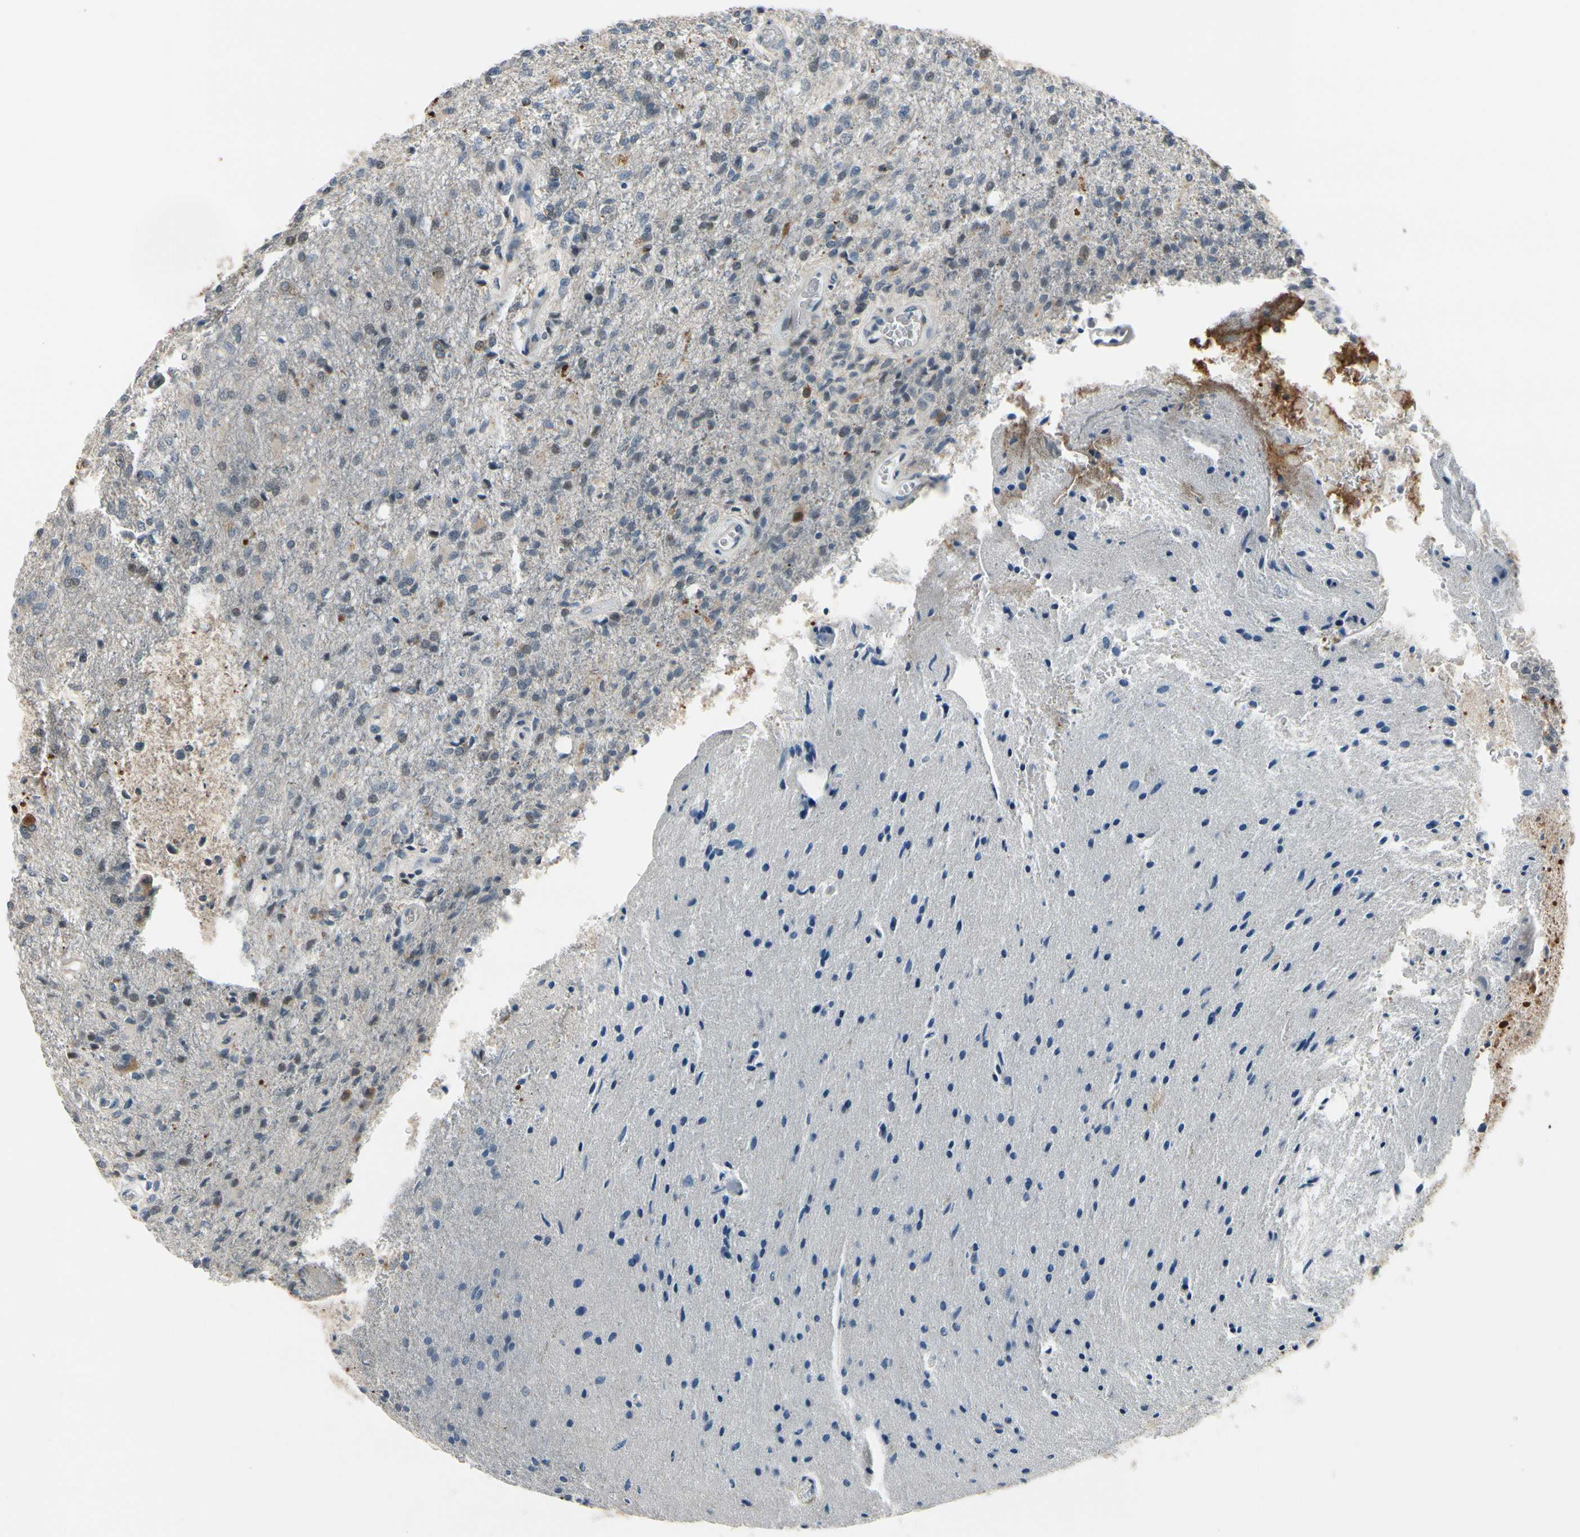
{"staining": {"intensity": "weak", "quantity": "<25%", "location": "cytoplasmic/membranous"}, "tissue": "glioma", "cell_type": "Tumor cells", "image_type": "cancer", "snomed": [{"axis": "morphology", "description": "Normal tissue, NOS"}, {"axis": "morphology", "description": "Glioma, malignant, High grade"}, {"axis": "topography", "description": "Cerebral cortex"}], "caption": "Micrograph shows no significant protein staining in tumor cells of malignant high-grade glioma.", "gene": "SLC27A6", "patient": {"sex": "male", "age": 77}}